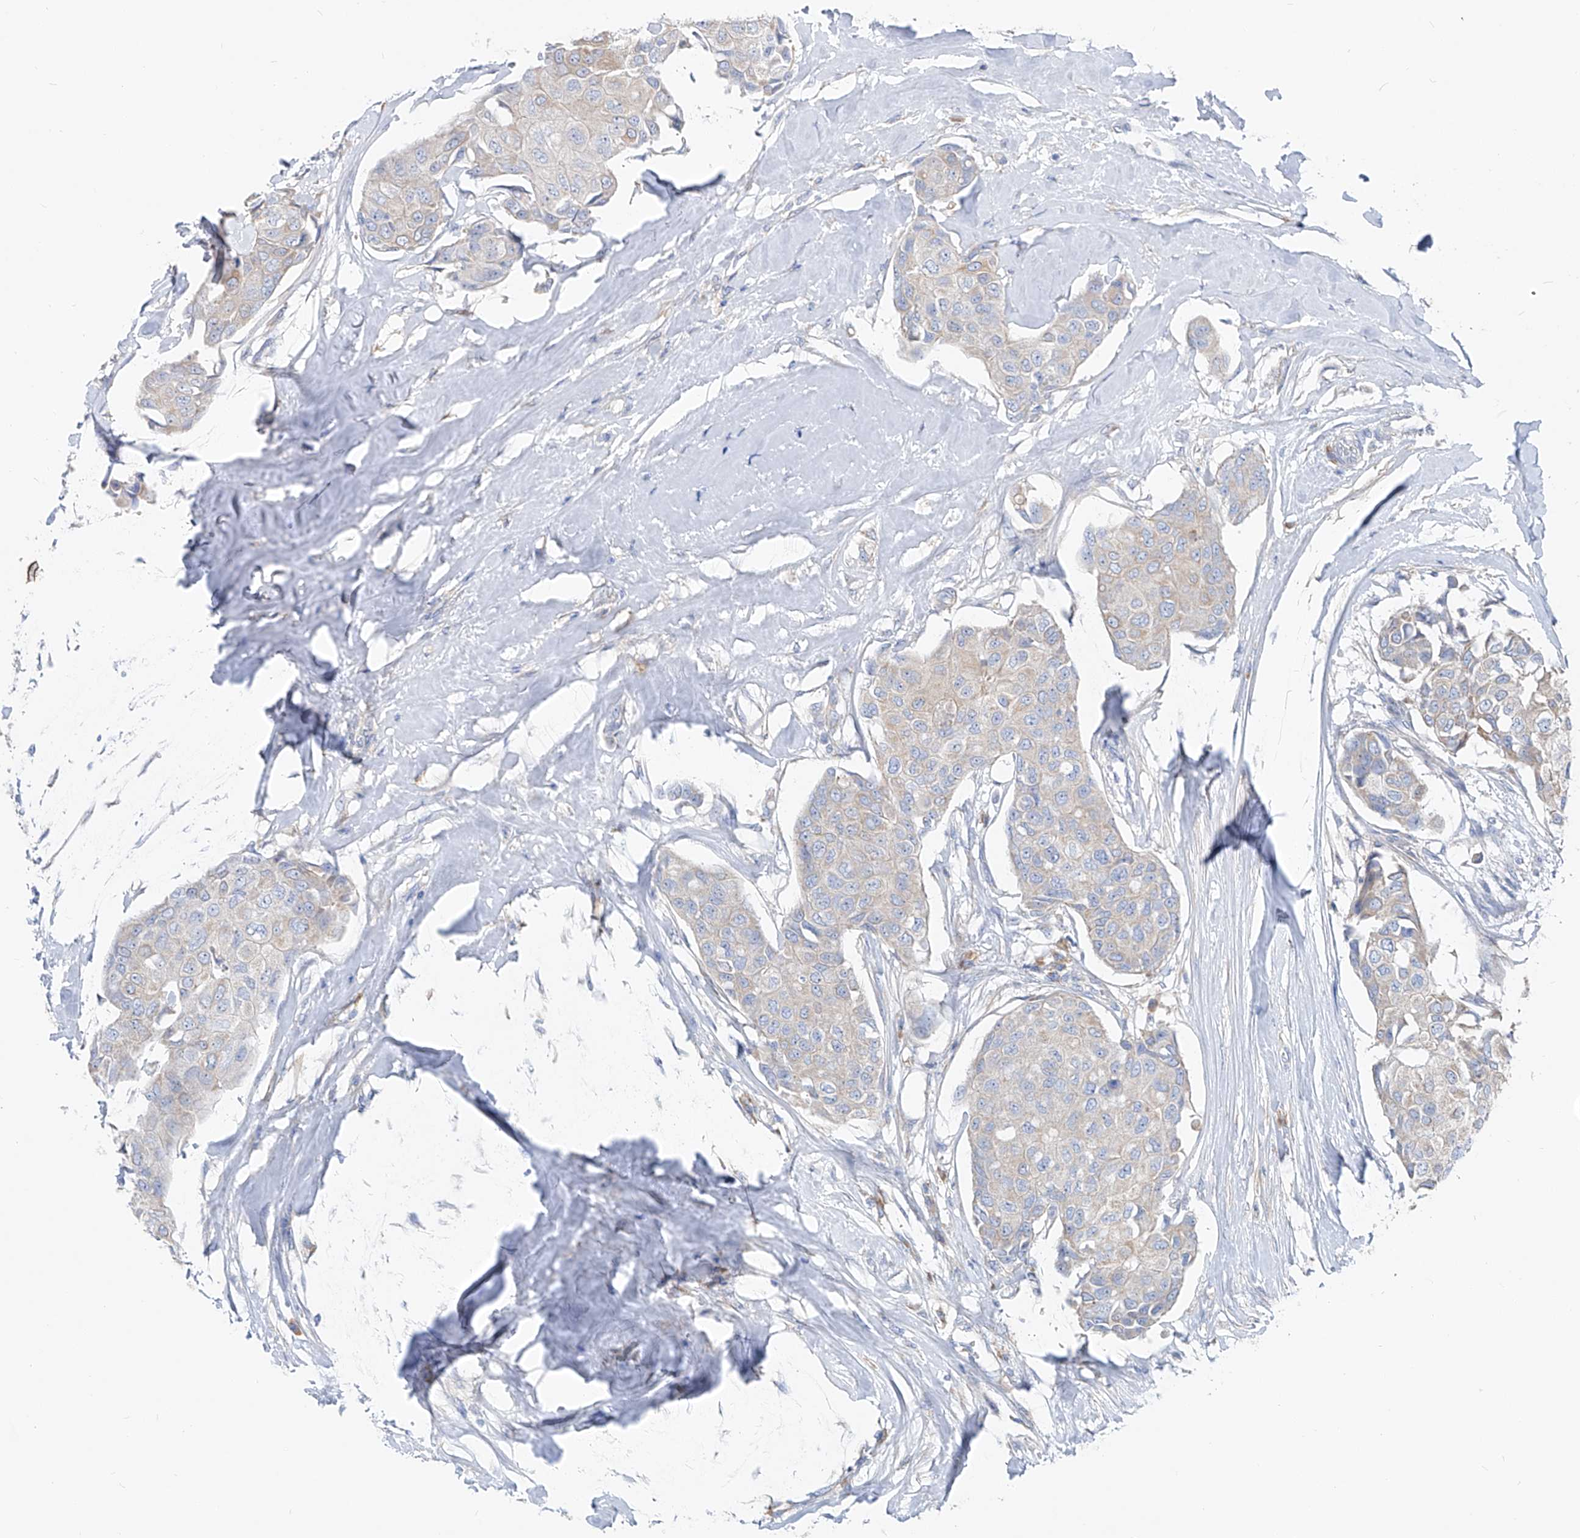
{"staining": {"intensity": "negative", "quantity": "none", "location": "none"}, "tissue": "breast cancer", "cell_type": "Tumor cells", "image_type": "cancer", "snomed": [{"axis": "morphology", "description": "Duct carcinoma"}, {"axis": "topography", "description": "Breast"}], "caption": "Protein analysis of breast intraductal carcinoma demonstrates no significant expression in tumor cells.", "gene": "UFL1", "patient": {"sex": "female", "age": 80}}